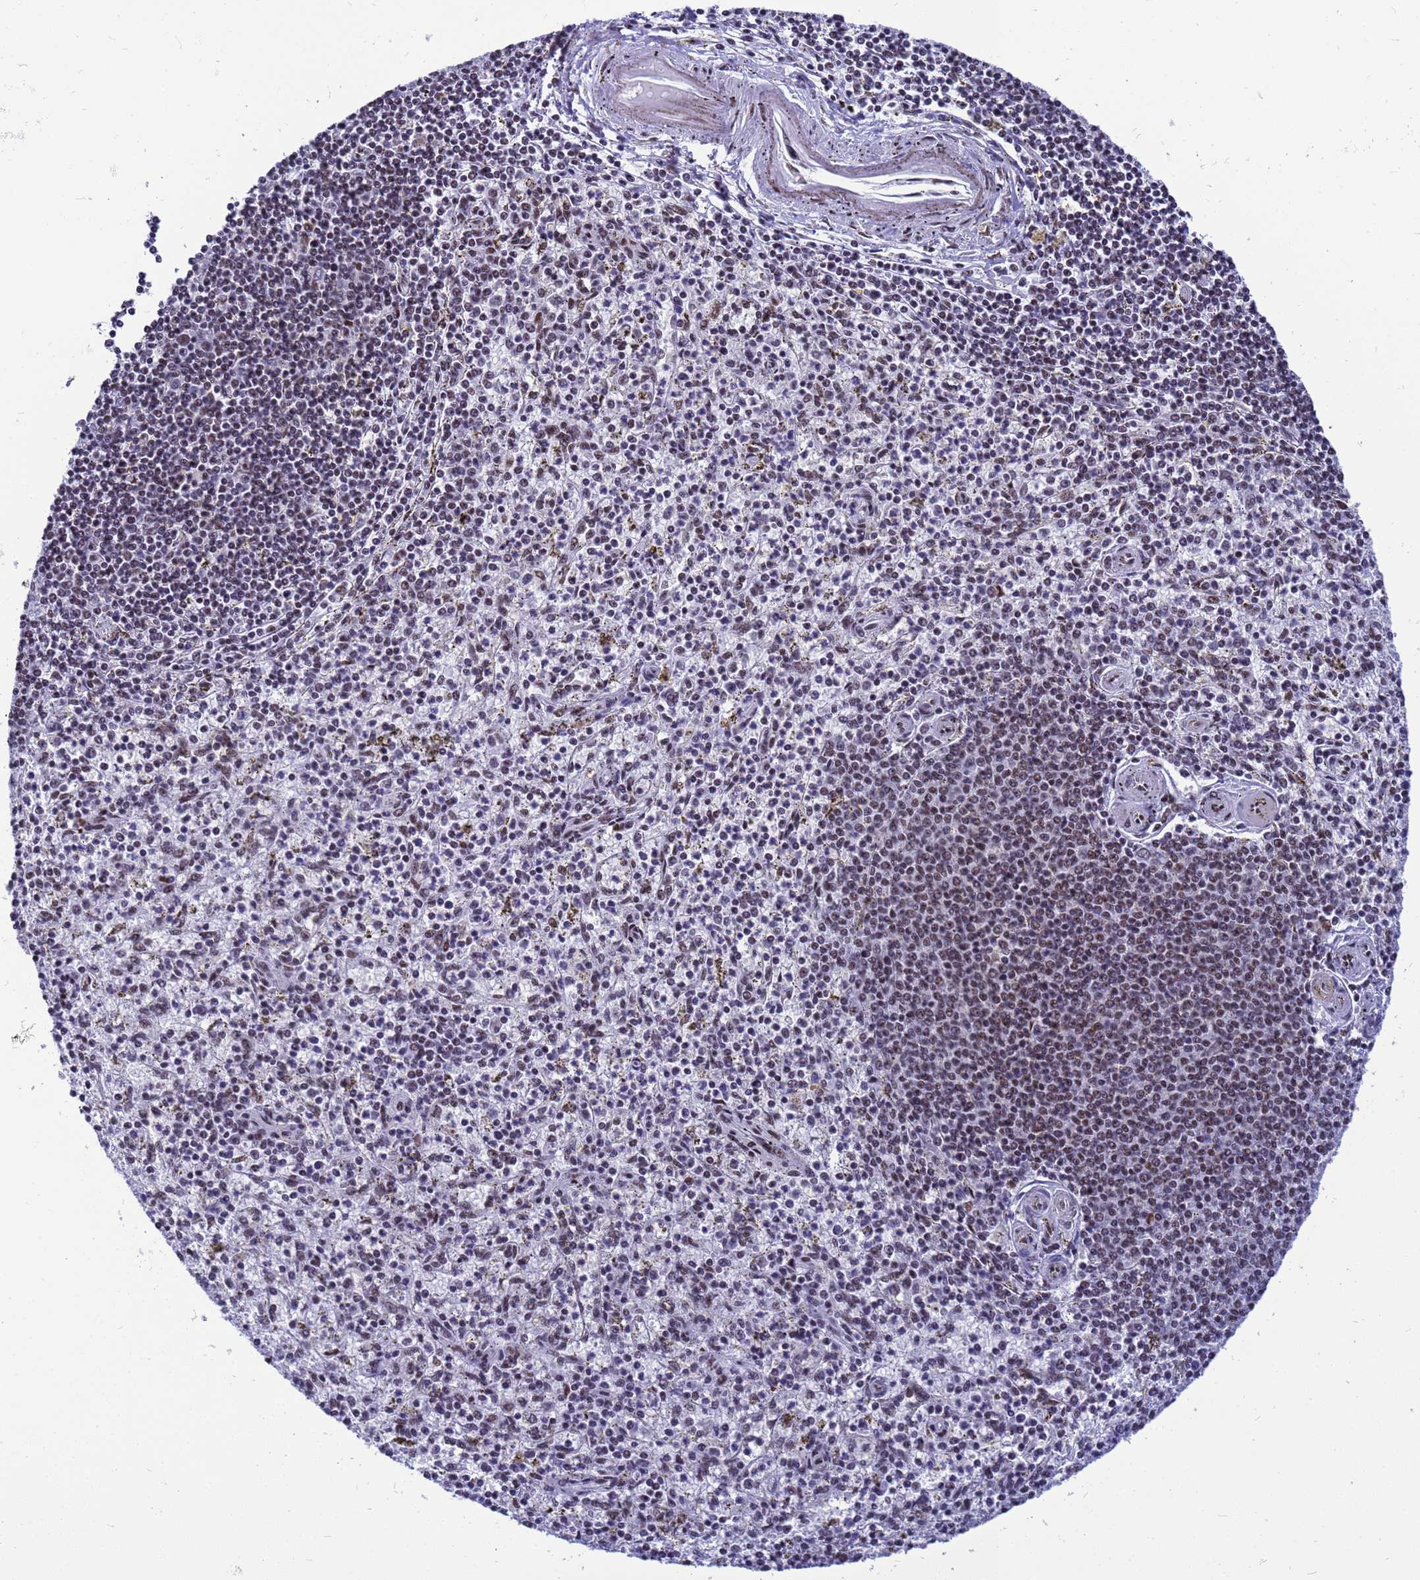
{"staining": {"intensity": "moderate", "quantity": "25%-75%", "location": "nuclear"}, "tissue": "spleen", "cell_type": "Cells in red pulp", "image_type": "normal", "snomed": [{"axis": "morphology", "description": "Normal tissue, NOS"}, {"axis": "topography", "description": "Spleen"}], "caption": "Protein analysis of normal spleen reveals moderate nuclear positivity in about 25%-75% of cells in red pulp.", "gene": "SART3", "patient": {"sex": "male", "age": 72}}